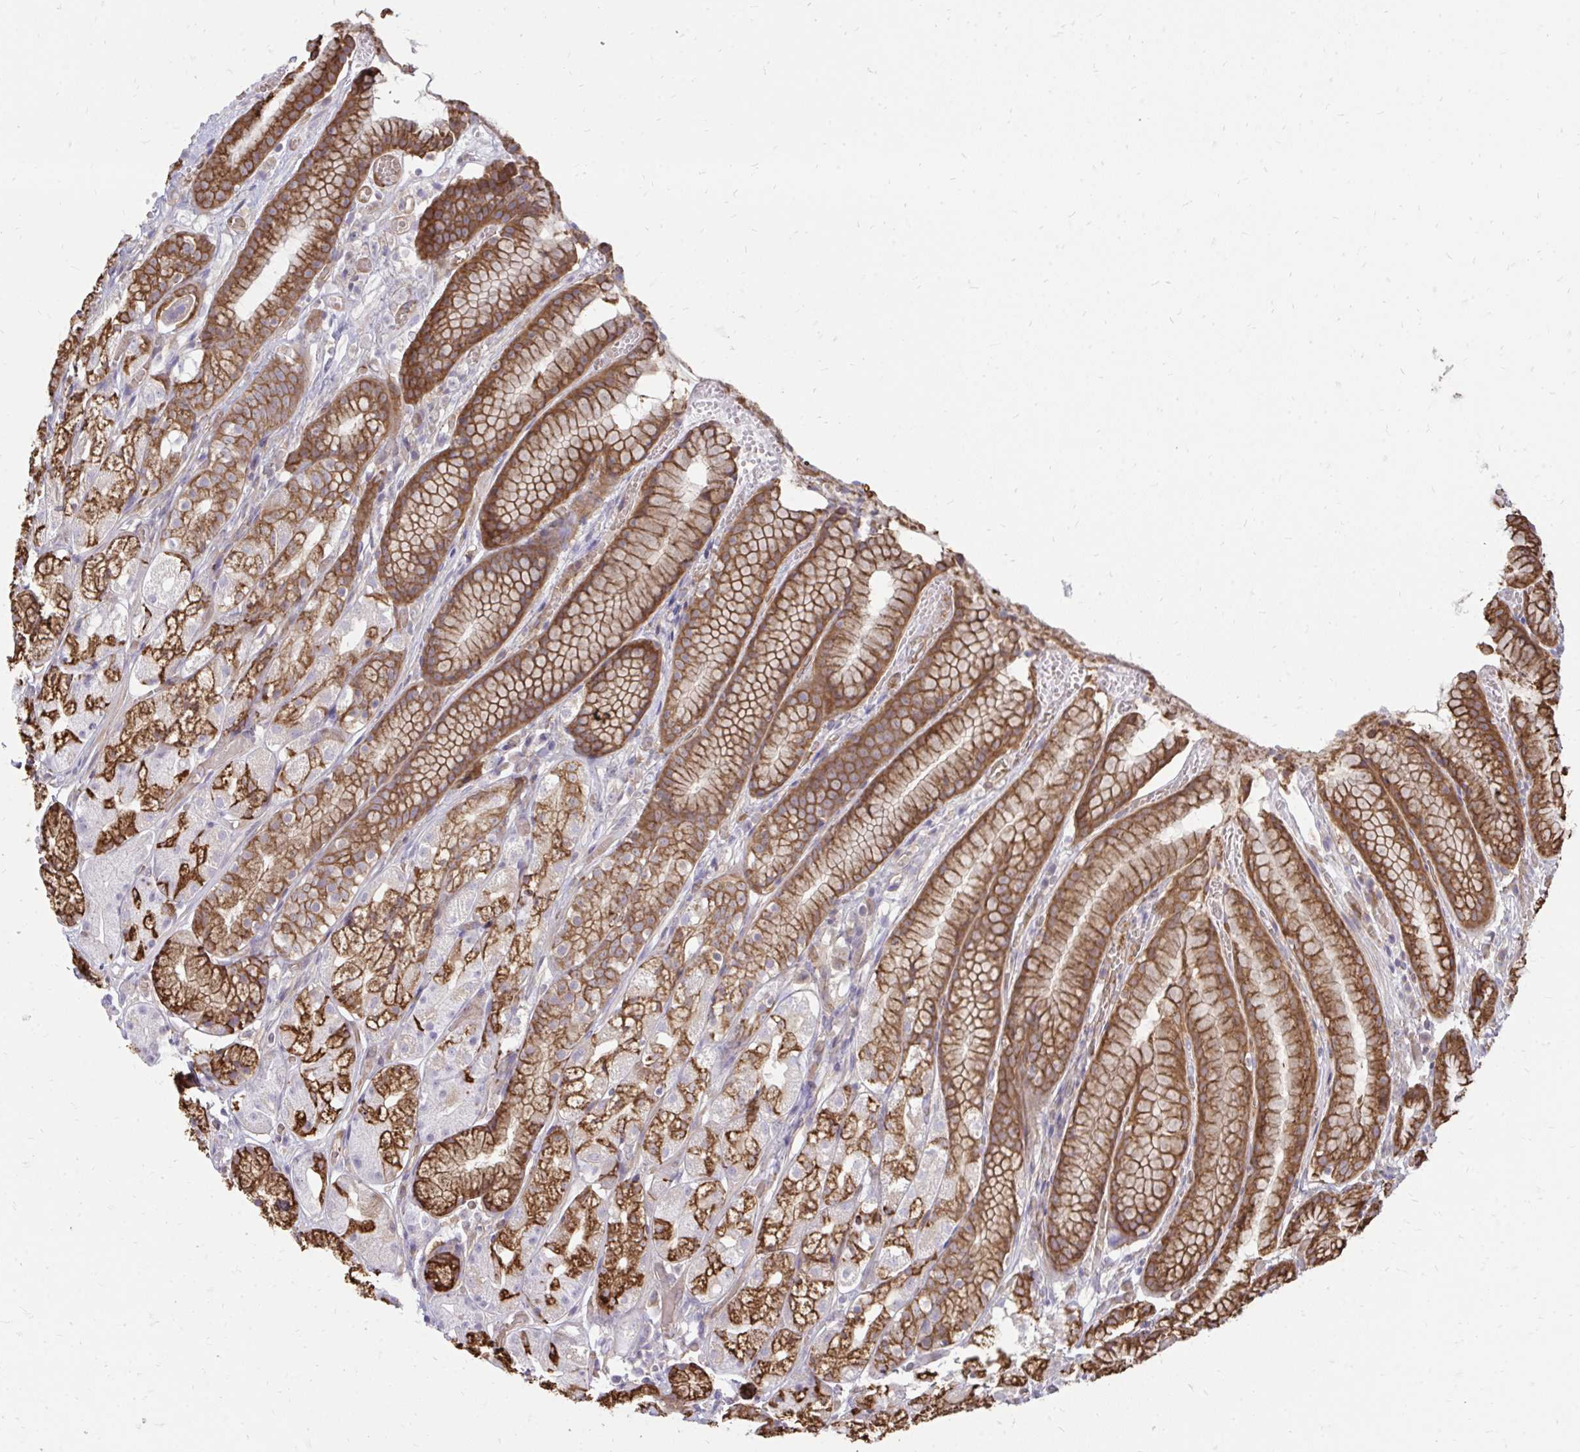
{"staining": {"intensity": "moderate", "quantity": ">75%", "location": "cytoplasmic/membranous"}, "tissue": "stomach", "cell_type": "Glandular cells", "image_type": "normal", "snomed": [{"axis": "morphology", "description": "Normal tissue, NOS"}, {"axis": "topography", "description": "Smooth muscle"}, {"axis": "topography", "description": "Stomach"}], "caption": "An immunohistochemistry (IHC) histopathology image of normal tissue is shown. Protein staining in brown shows moderate cytoplasmic/membranous positivity in stomach within glandular cells.", "gene": "ASAP1", "patient": {"sex": "male", "age": 70}}